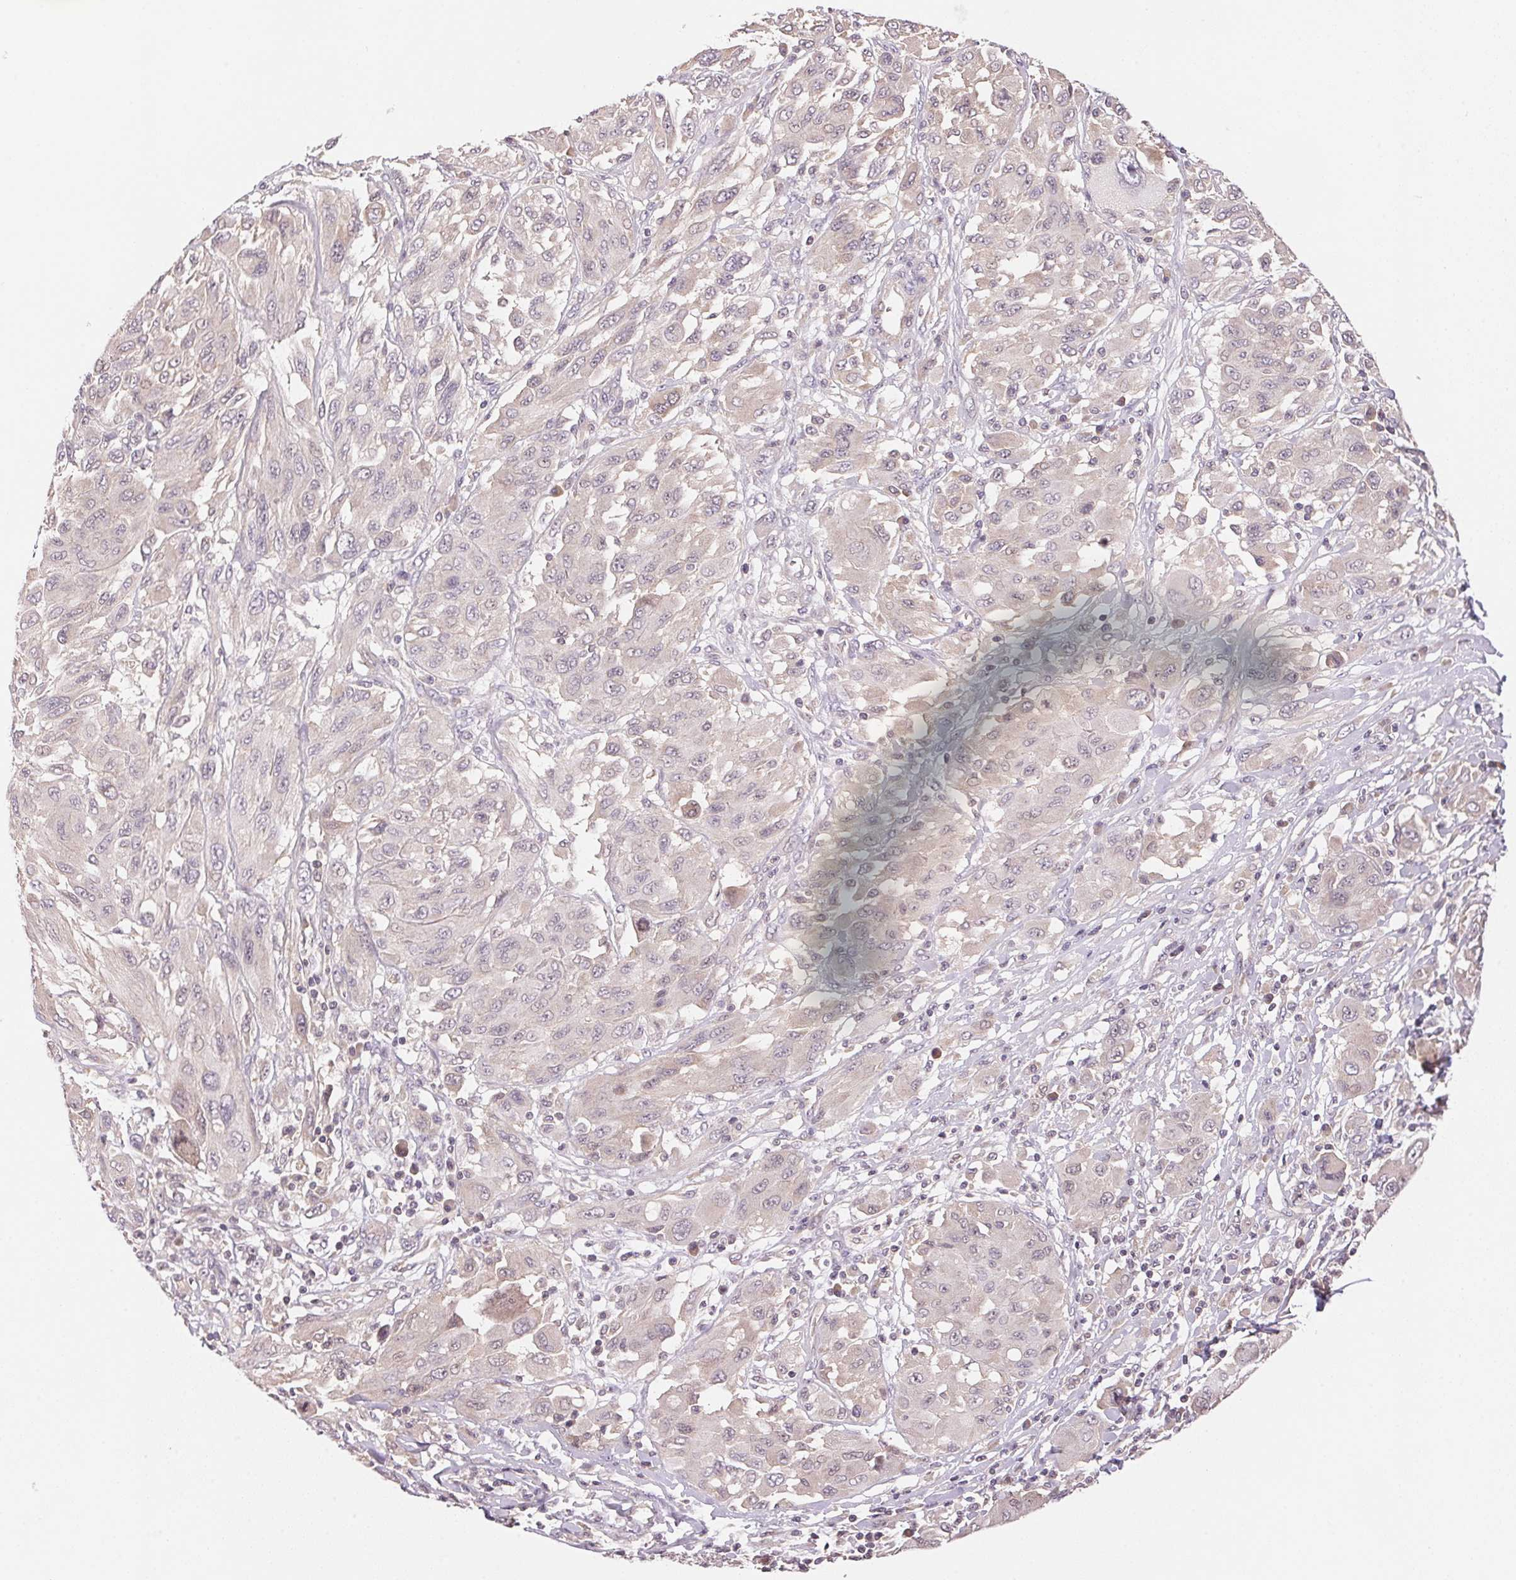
{"staining": {"intensity": "negative", "quantity": "none", "location": "none"}, "tissue": "melanoma", "cell_type": "Tumor cells", "image_type": "cancer", "snomed": [{"axis": "morphology", "description": "Malignant melanoma, NOS"}, {"axis": "topography", "description": "Skin"}], "caption": "This photomicrograph is of melanoma stained with IHC to label a protein in brown with the nuclei are counter-stained blue. There is no expression in tumor cells.", "gene": "BNIP5", "patient": {"sex": "female", "age": 91}}